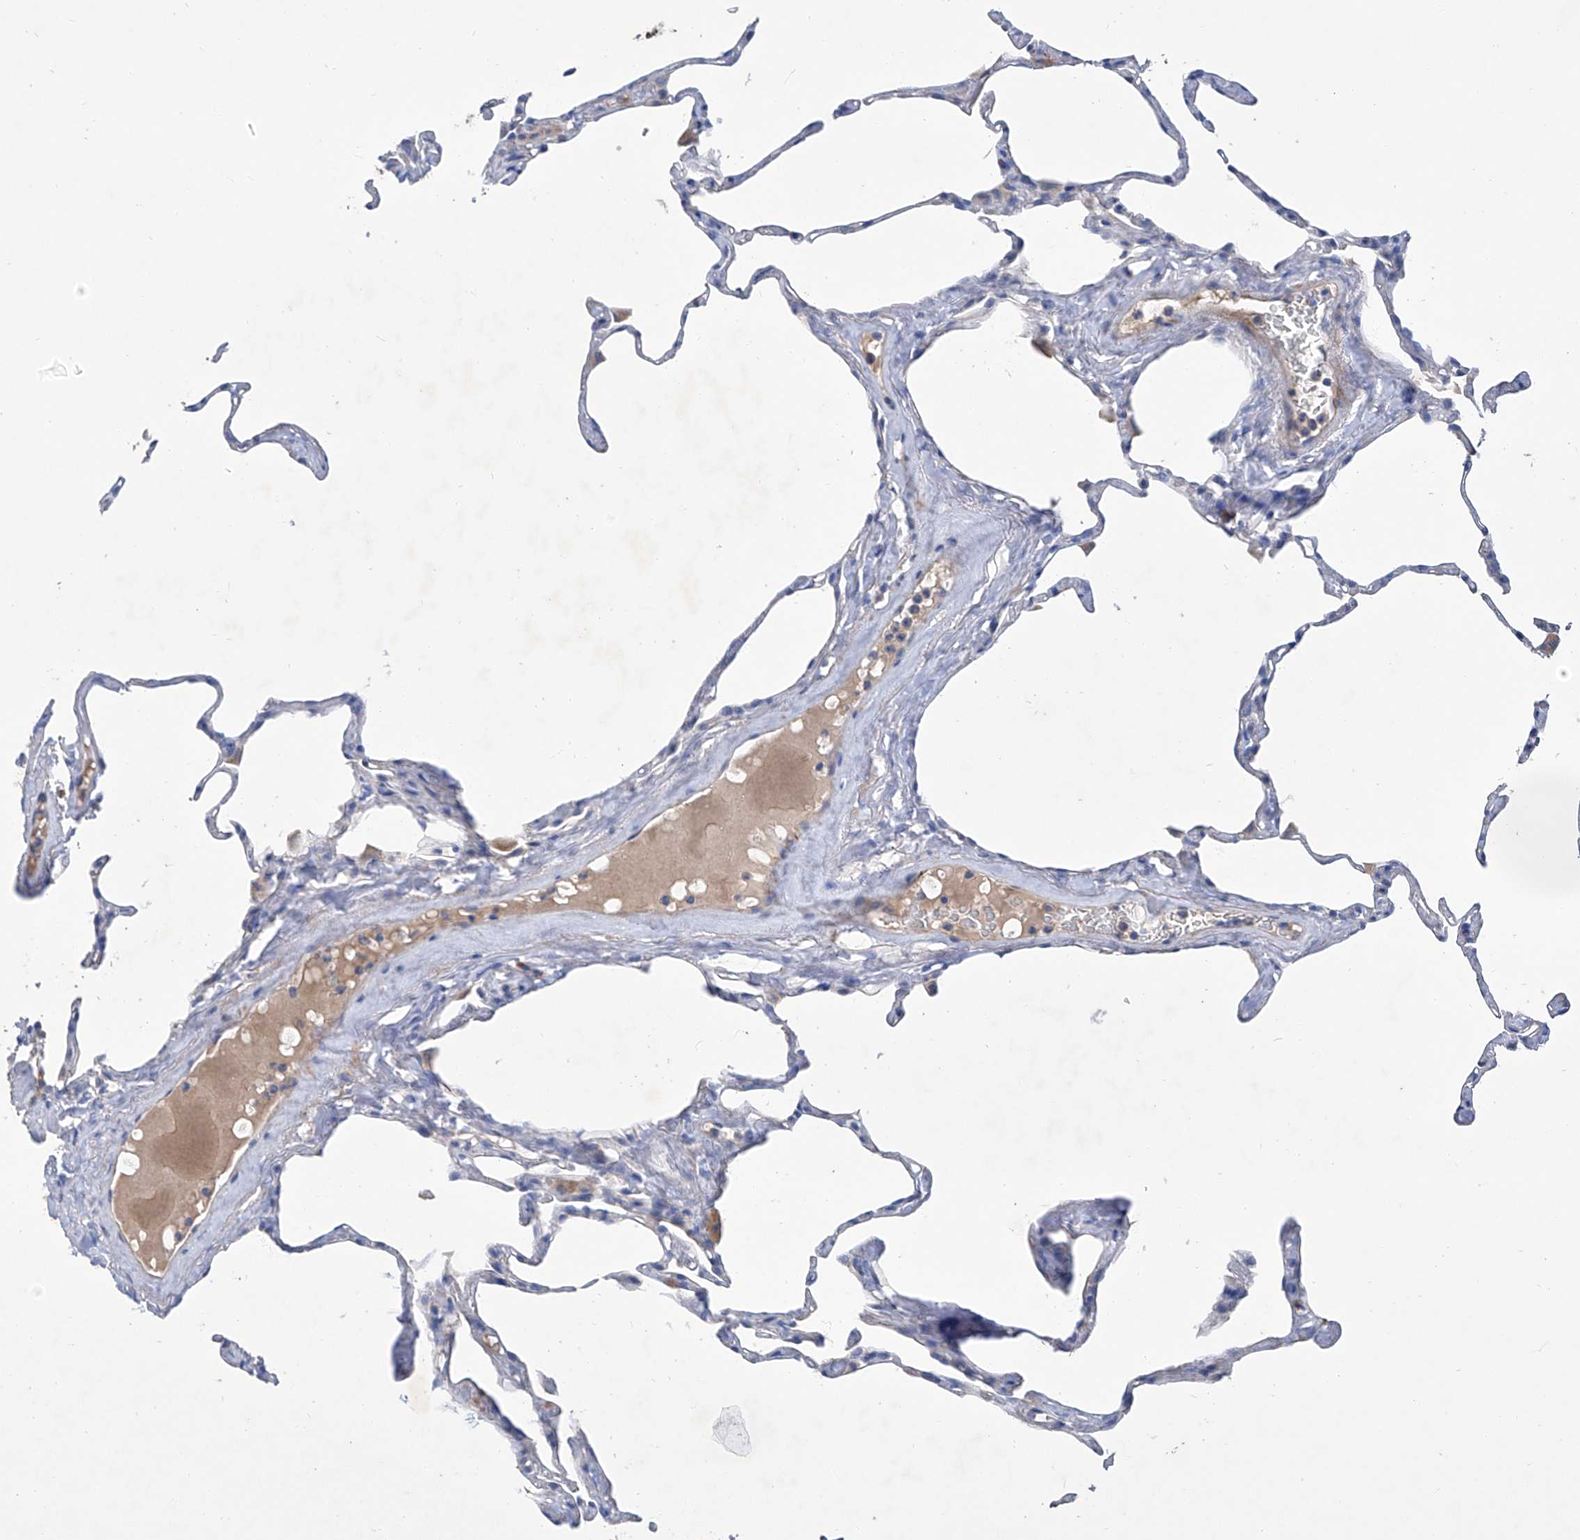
{"staining": {"intensity": "negative", "quantity": "none", "location": "none"}, "tissue": "lung", "cell_type": "Alveolar cells", "image_type": "normal", "snomed": [{"axis": "morphology", "description": "Normal tissue, NOS"}, {"axis": "topography", "description": "Lung"}], "caption": "Human lung stained for a protein using immunohistochemistry (IHC) exhibits no staining in alveolar cells.", "gene": "GPT", "patient": {"sex": "male", "age": 65}}